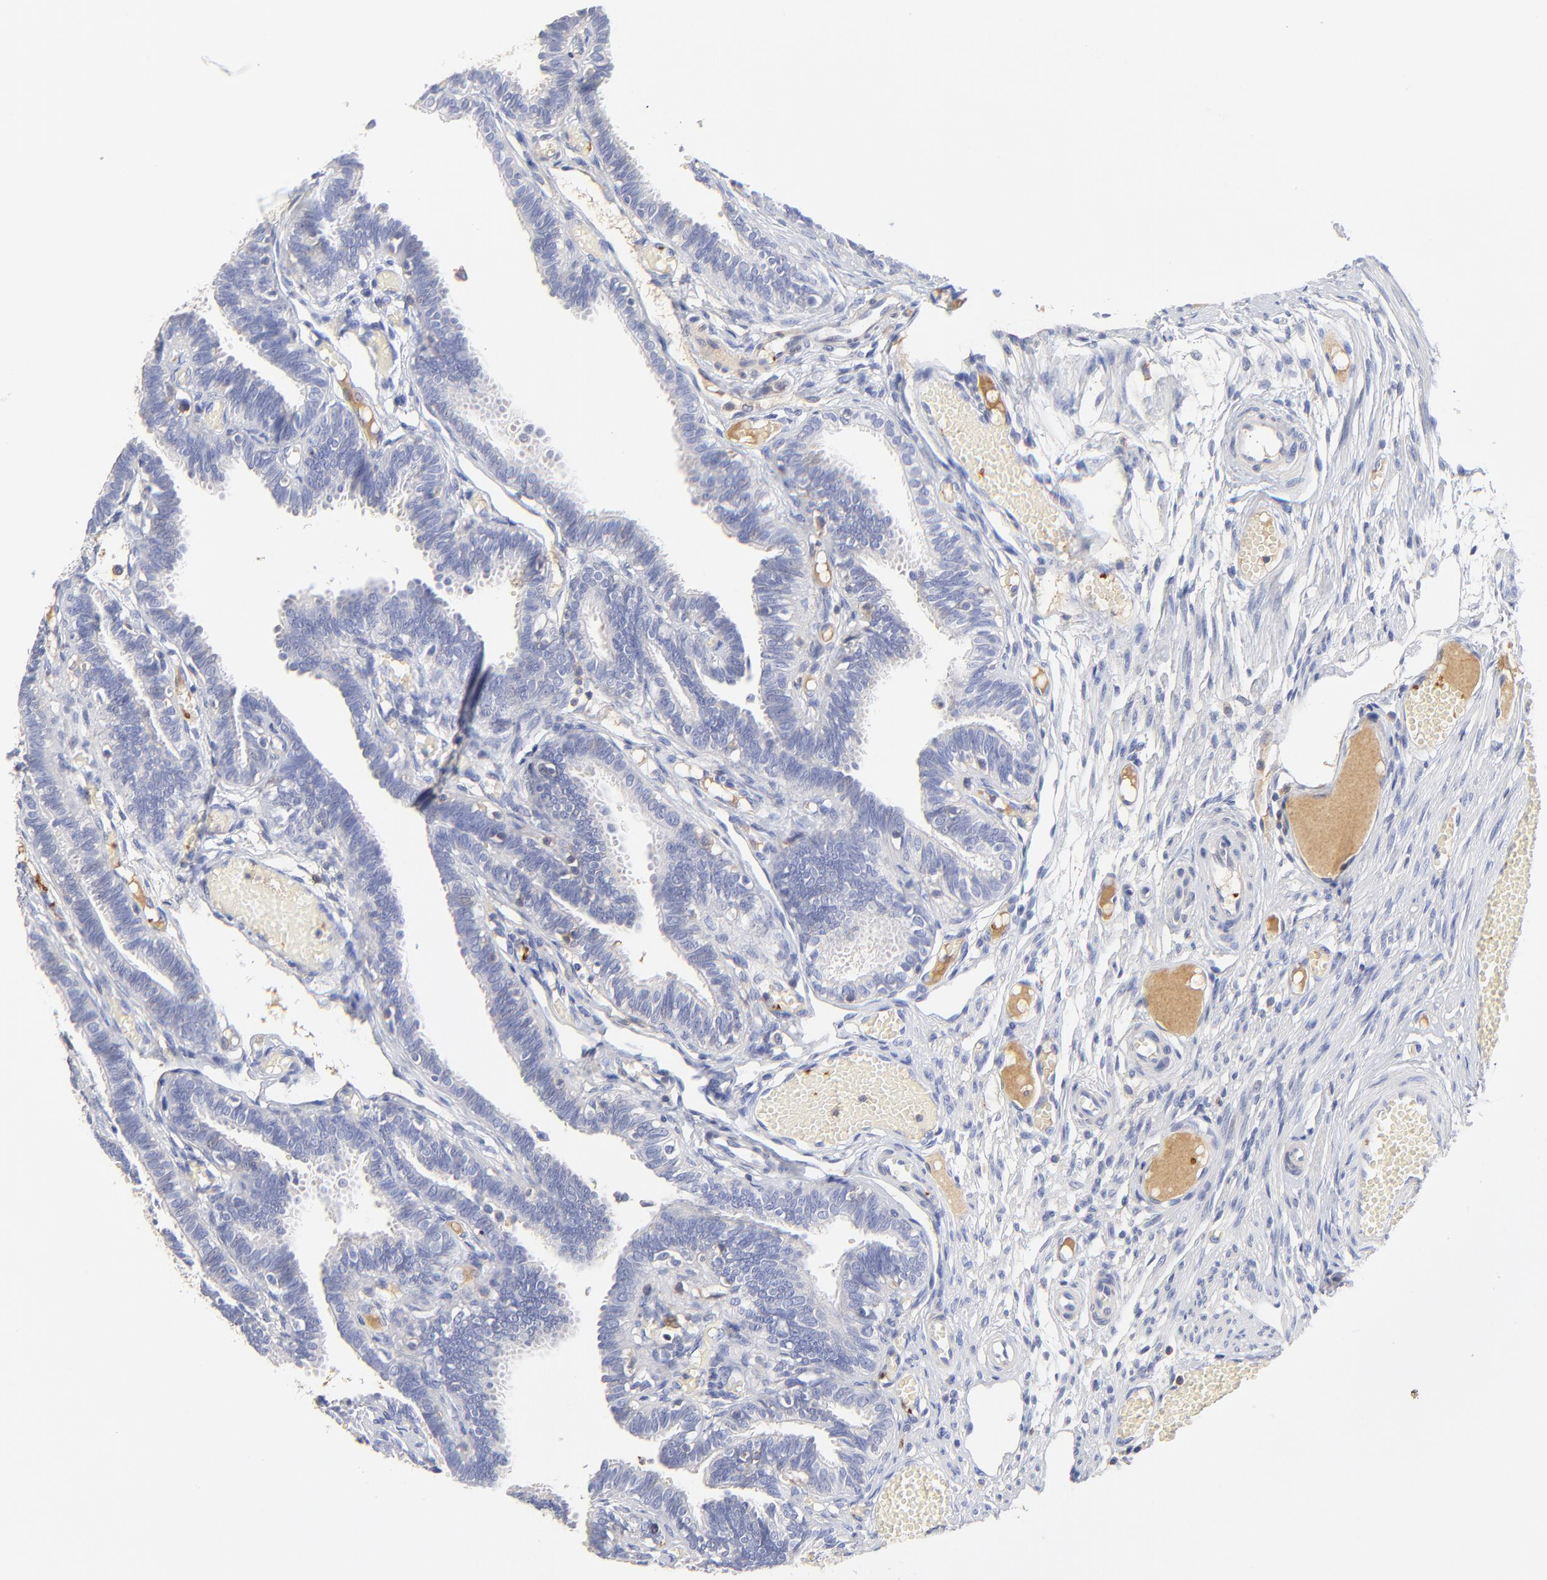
{"staining": {"intensity": "negative", "quantity": "none", "location": "none"}, "tissue": "fallopian tube", "cell_type": "Glandular cells", "image_type": "normal", "snomed": [{"axis": "morphology", "description": "Normal tissue, NOS"}, {"axis": "topography", "description": "Fallopian tube"}], "caption": "Immunohistochemistry (IHC) histopathology image of normal human fallopian tube stained for a protein (brown), which displays no staining in glandular cells.", "gene": "MDGA2", "patient": {"sex": "female", "age": 29}}